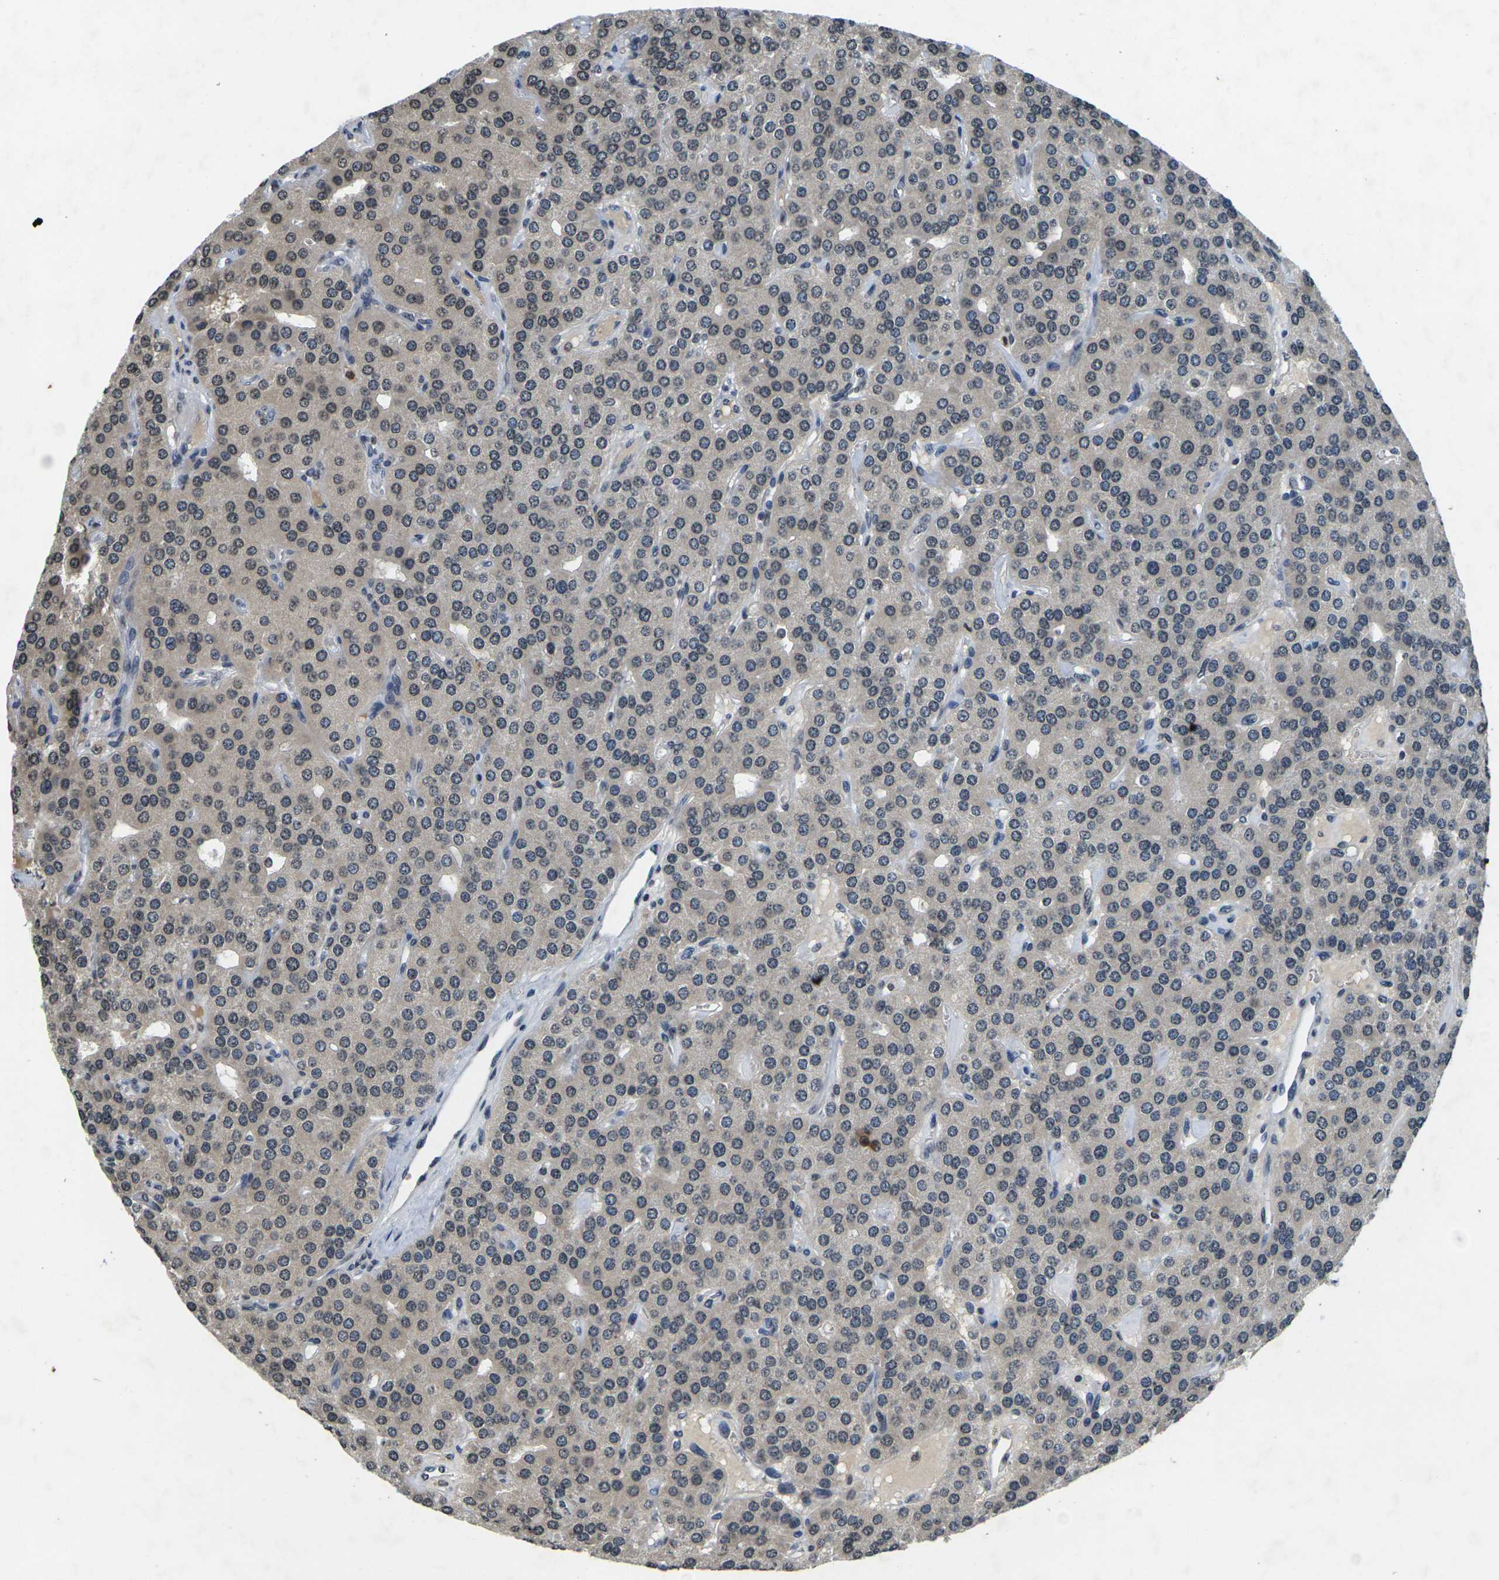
{"staining": {"intensity": "weak", "quantity": ">75%", "location": "cytoplasmic/membranous"}, "tissue": "parathyroid gland", "cell_type": "Glandular cells", "image_type": "normal", "snomed": [{"axis": "morphology", "description": "Normal tissue, NOS"}, {"axis": "morphology", "description": "Adenoma, NOS"}, {"axis": "topography", "description": "Parathyroid gland"}], "caption": "Human parathyroid gland stained with a brown dye exhibits weak cytoplasmic/membranous positive positivity in approximately >75% of glandular cells.", "gene": "C1QC", "patient": {"sex": "female", "age": 86}}